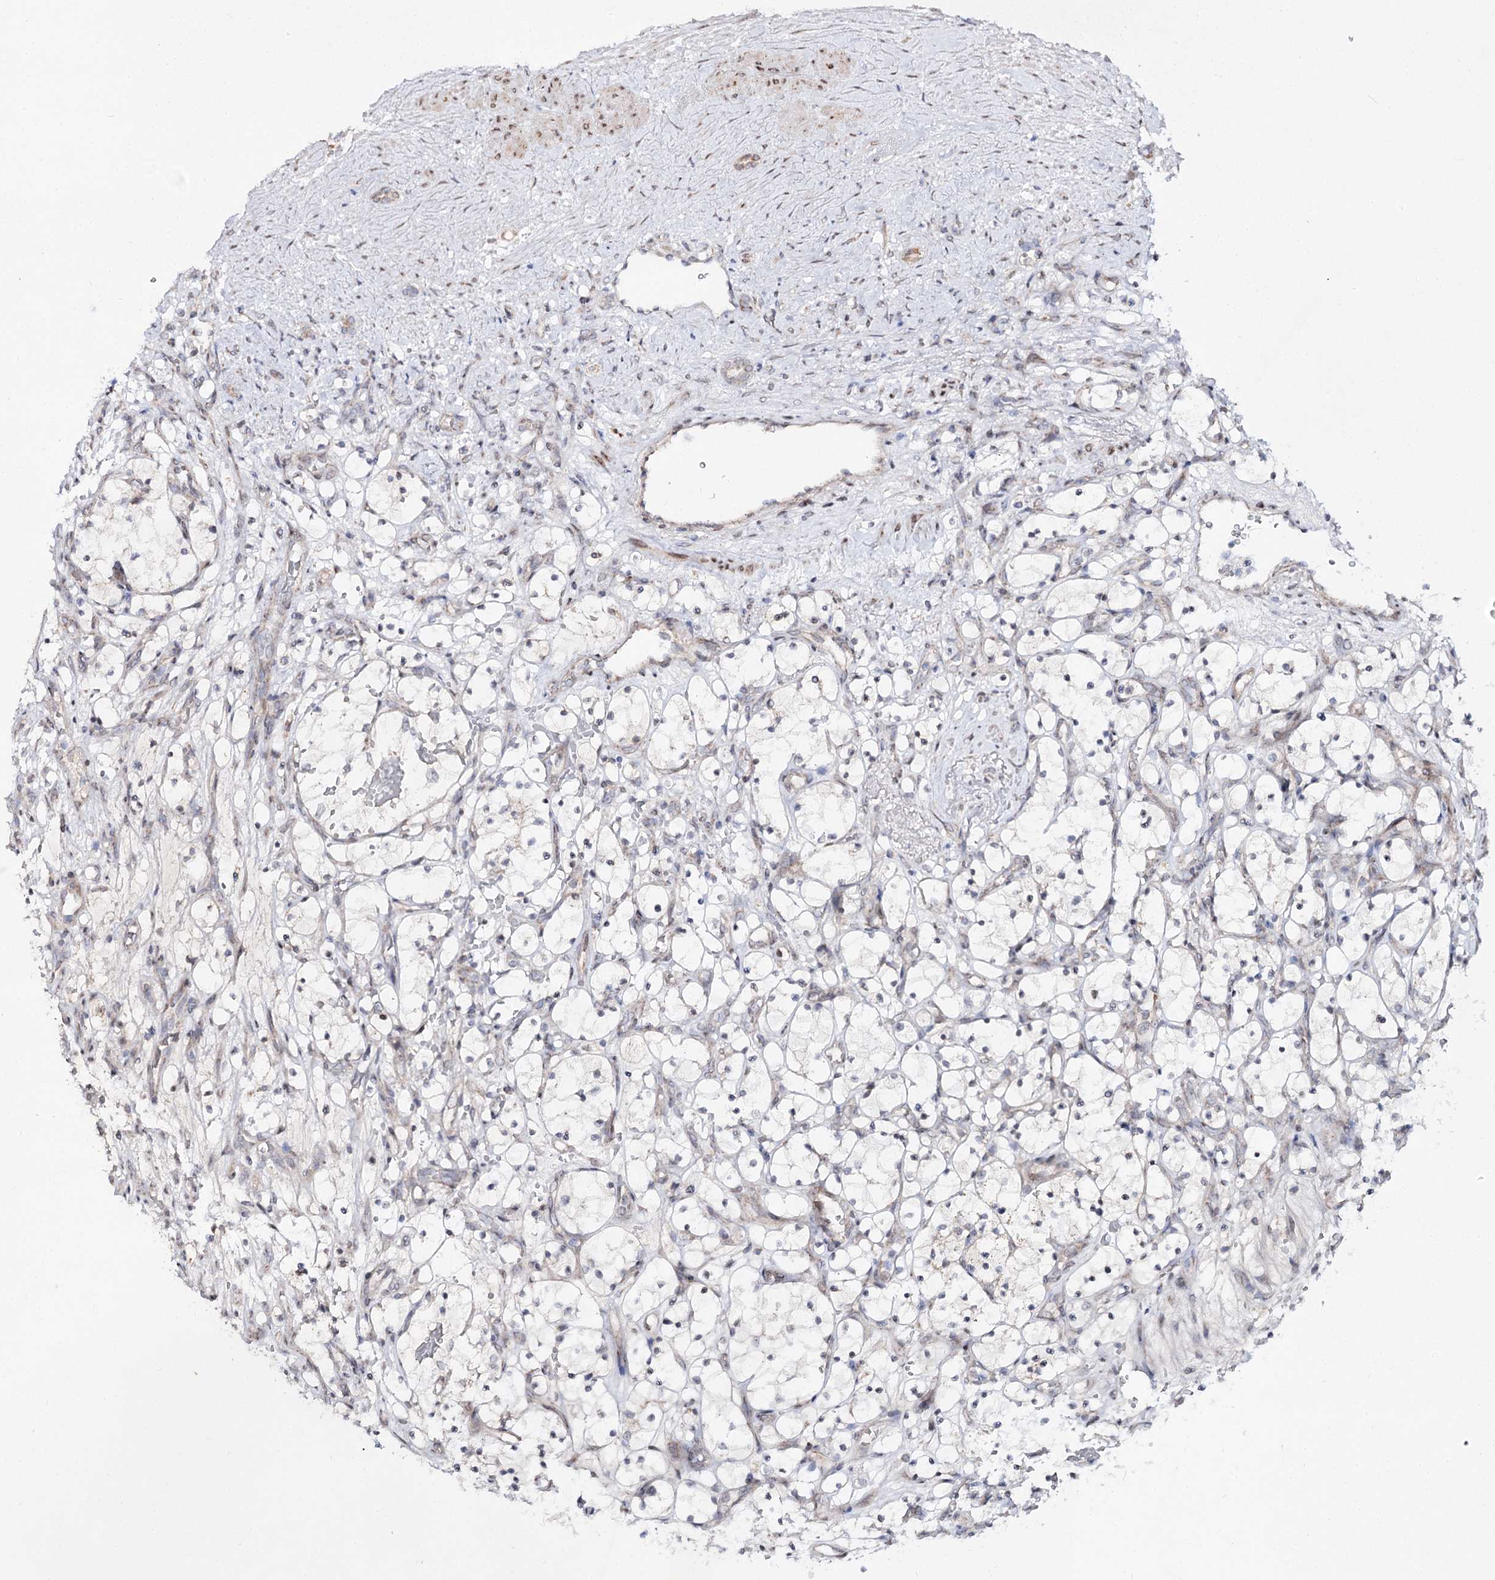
{"staining": {"intensity": "negative", "quantity": "none", "location": "none"}, "tissue": "renal cancer", "cell_type": "Tumor cells", "image_type": "cancer", "snomed": [{"axis": "morphology", "description": "Adenocarcinoma, NOS"}, {"axis": "topography", "description": "Kidney"}], "caption": "The immunohistochemistry (IHC) photomicrograph has no significant positivity in tumor cells of renal cancer tissue.", "gene": "C11orf80", "patient": {"sex": "female", "age": 69}}